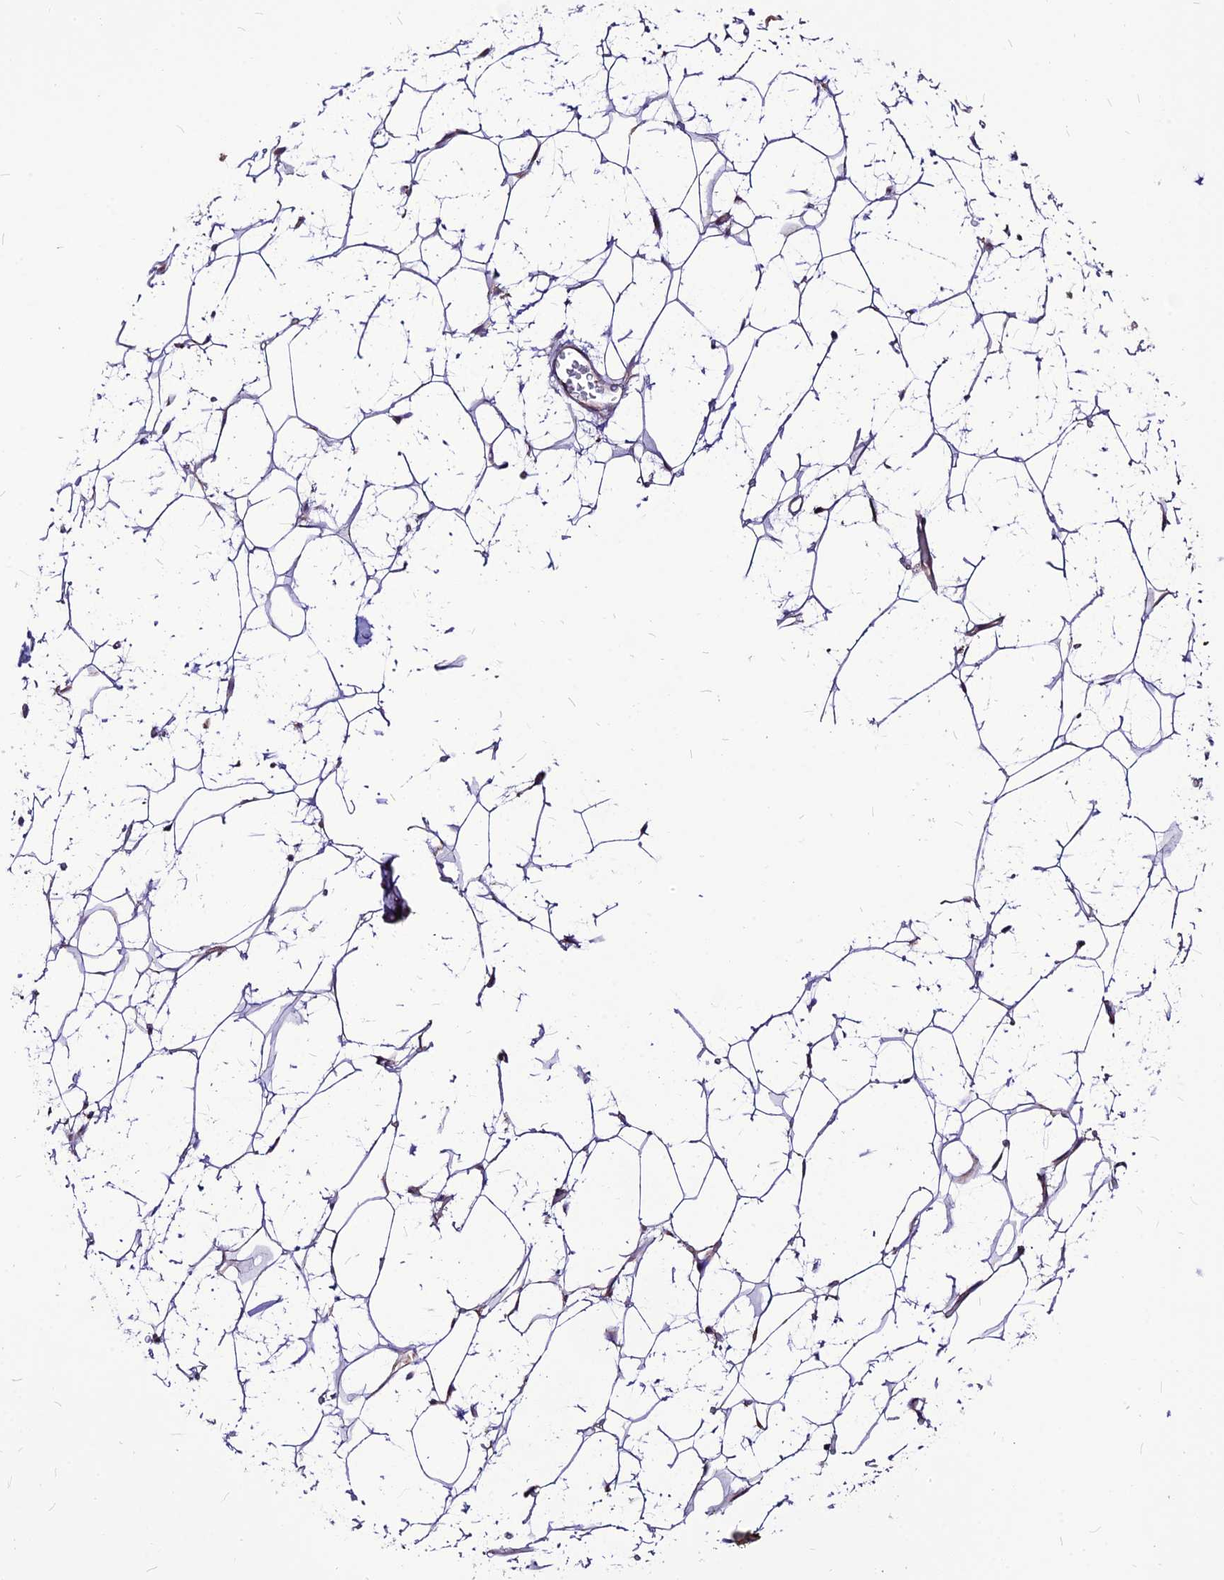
{"staining": {"intensity": "negative", "quantity": "none", "location": "none"}, "tissue": "adipose tissue", "cell_type": "Adipocytes", "image_type": "normal", "snomed": [{"axis": "morphology", "description": "Normal tissue, NOS"}, {"axis": "topography", "description": "Breast"}], "caption": "High magnification brightfield microscopy of normal adipose tissue stained with DAB (3,3'-diaminobenzidine) (brown) and counterstained with hematoxylin (blue): adipocytes show no significant expression. (Immunohistochemistry, brightfield microscopy, high magnification).", "gene": "ECI1", "patient": {"sex": "female", "age": 26}}